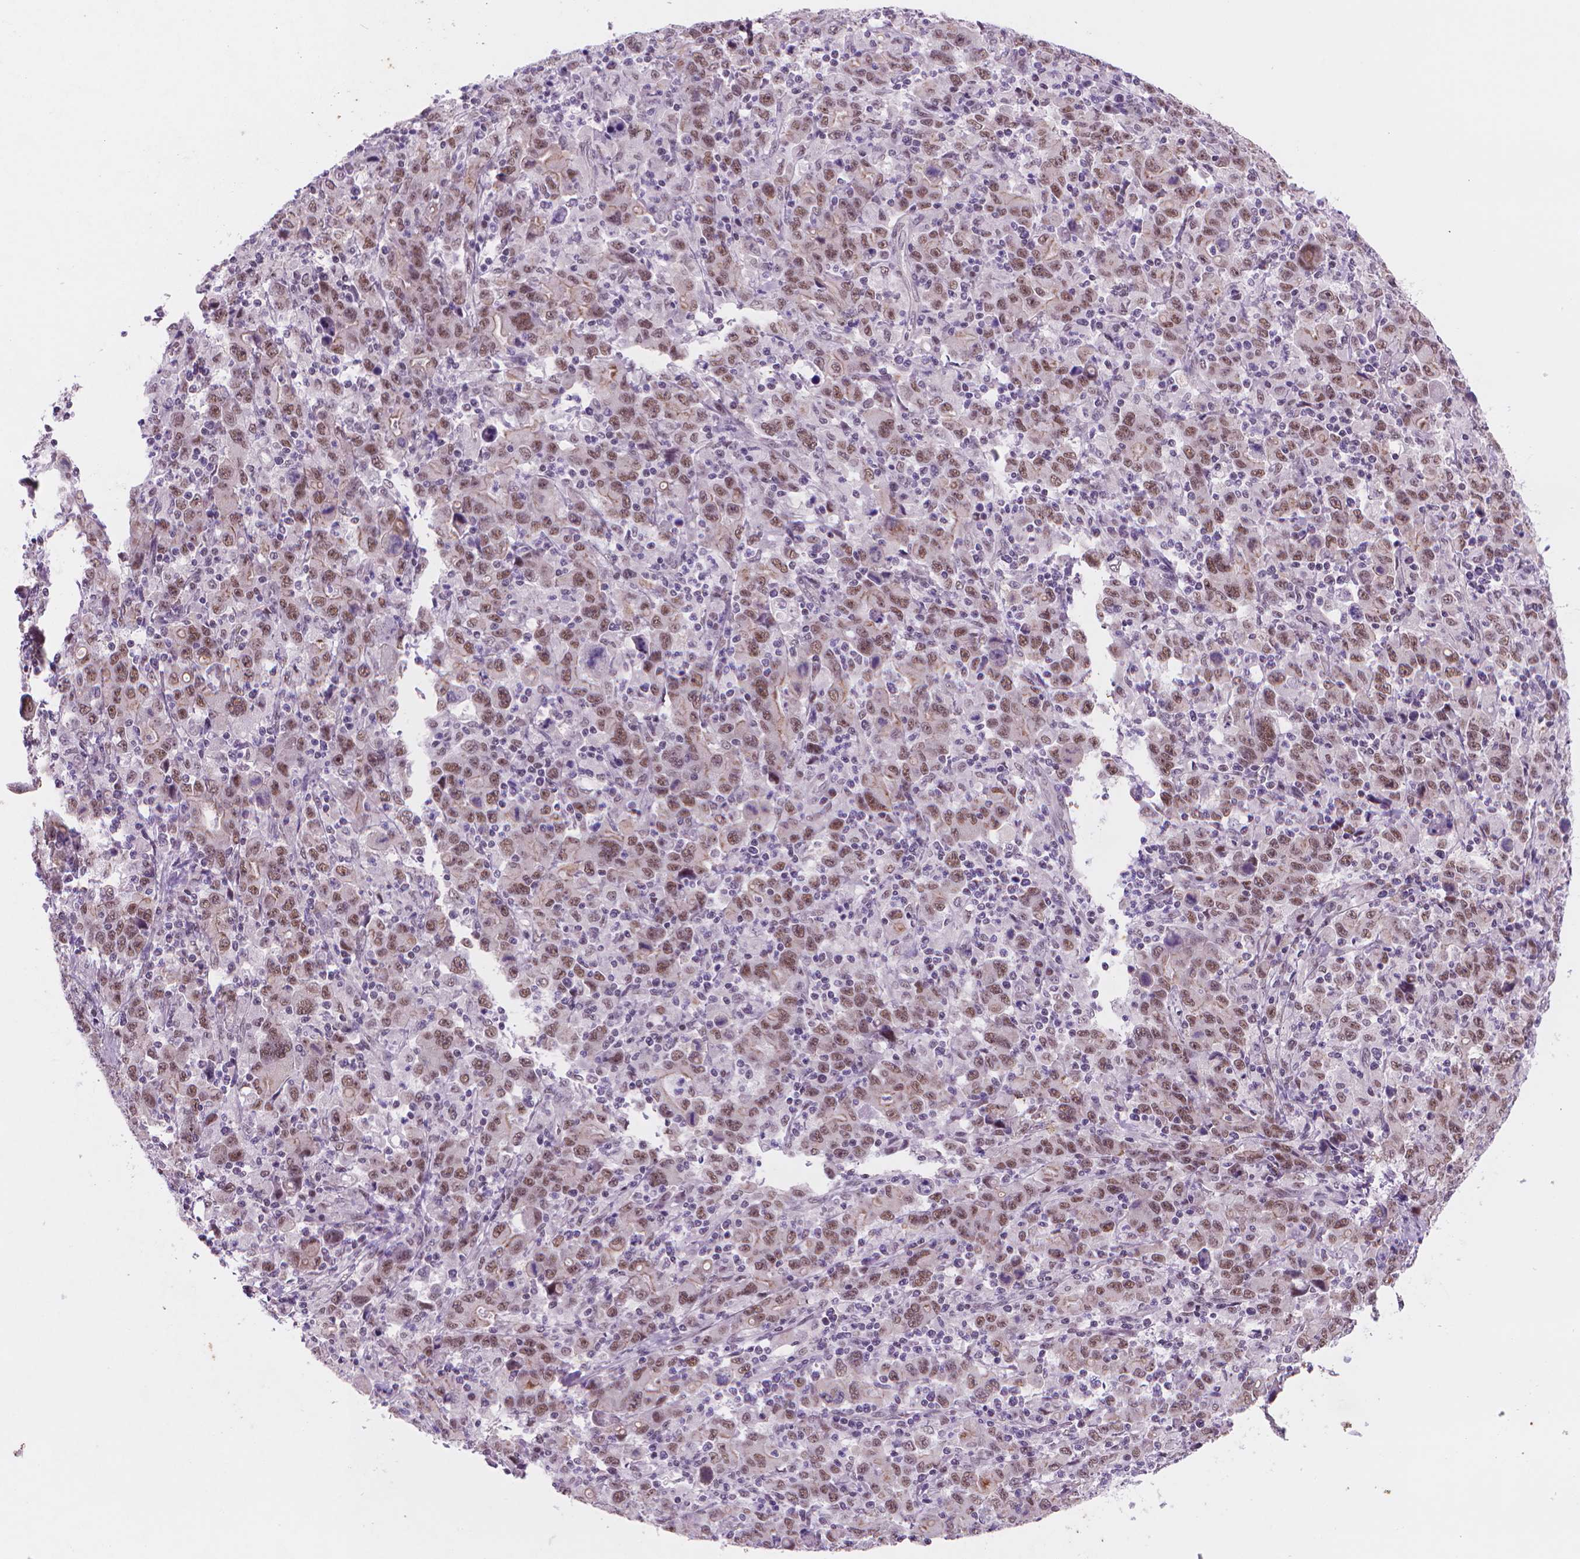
{"staining": {"intensity": "moderate", "quantity": ">75%", "location": "nuclear"}, "tissue": "stomach cancer", "cell_type": "Tumor cells", "image_type": "cancer", "snomed": [{"axis": "morphology", "description": "Adenocarcinoma, NOS"}, {"axis": "topography", "description": "Stomach, upper"}], "caption": "The photomicrograph demonstrates staining of adenocarcinoma (stomach), revealing moderate nuclear protein staining (brown color) within tumor cells.", "gene": "POLR3D", "patient": {"sex": "male", "age": 69}}